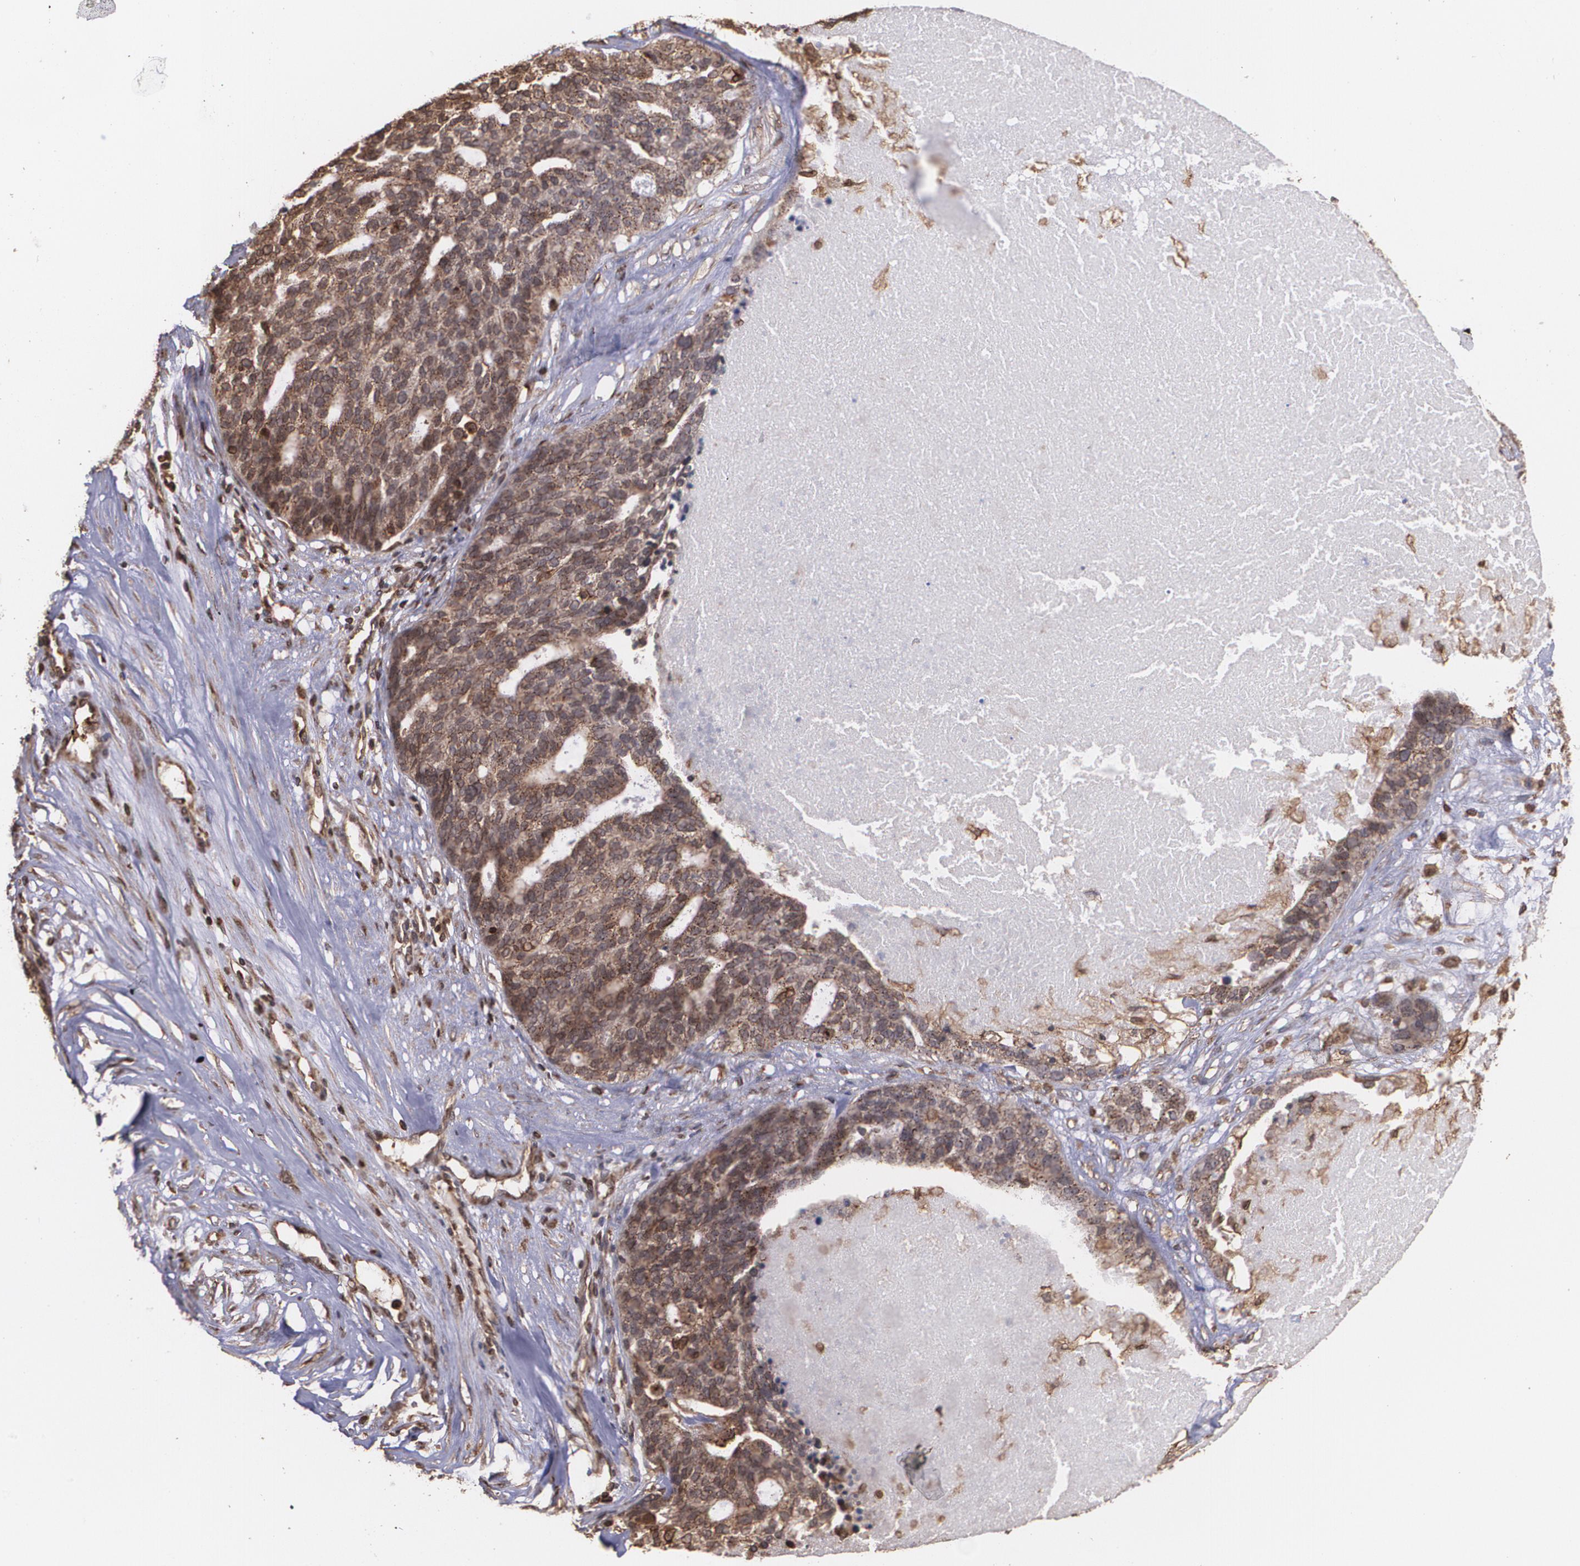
{"staining": {"intensity": "strong", "quantity": ">75%", "location": "cytoplasmic/membranous"}, "tissue": "ovarian cancer", "cell_type": "Tumor cells", "image_type": "cancer", "snomed": [{"axis": "morphology", "description": "Cystadenocarcinoma, serous, NOS"}, {"axis": "topography", "description": "Ovary"}], "caption": "A brown stain labels strong cytoplasmic/membranous positivity of a protein in ovarian cancer (serous cystadenocarcinoma) tumor cells. The staining is performed using DAB brown chromogen to label protein expression. The nuclei are counter-stained blue using hematoxylin.", "gene": "TRIP11", "patient": {"sex": "female", "age": 59}}